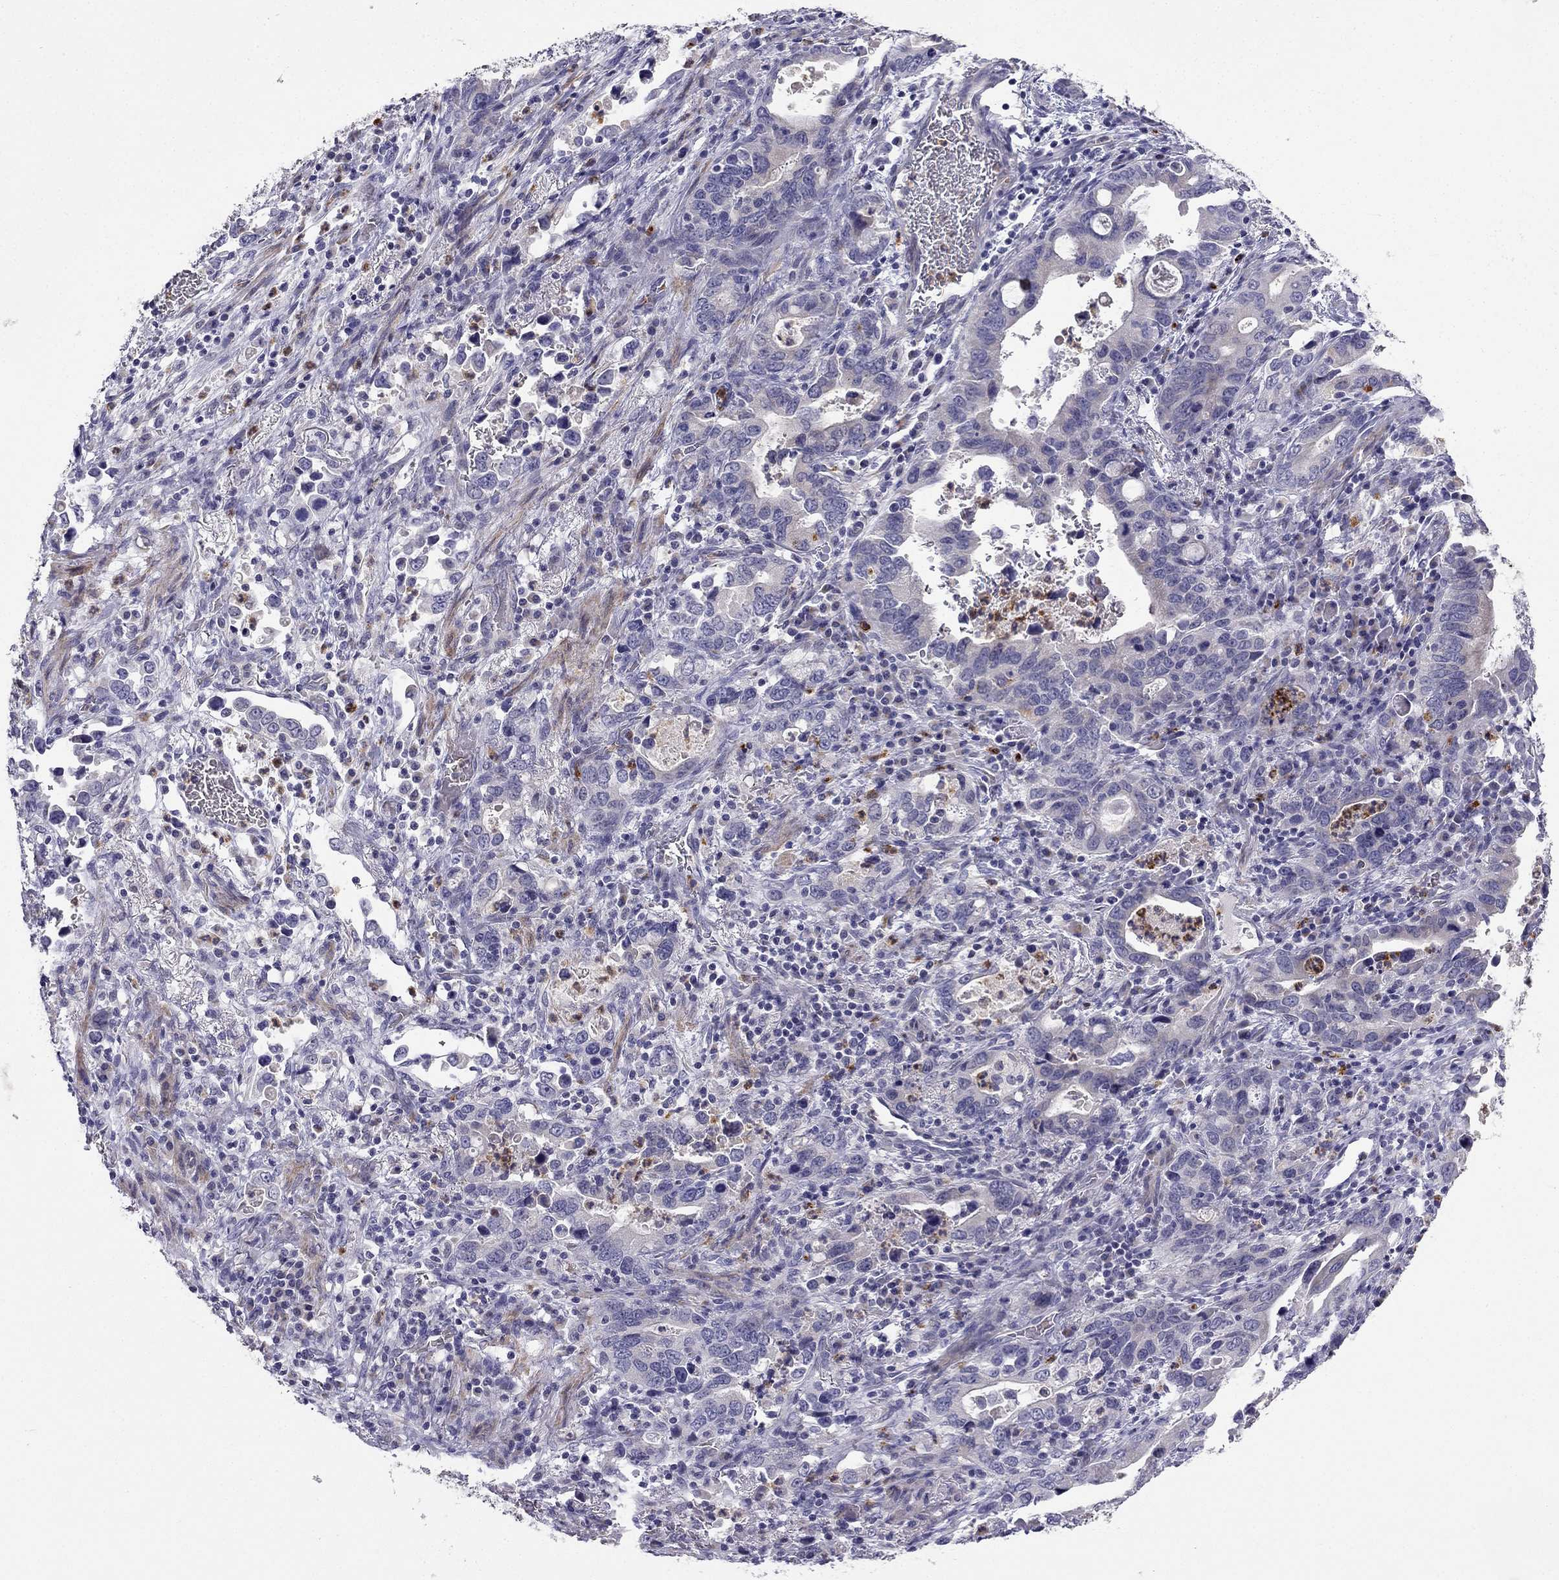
{"staining": {"intensity": "negative", "quantity": "none", "location": "none"}, "tissue": "stomach cancer", "cell_type": "Tumor cells", "image_type": "cancer", "snomed": [{"axis": "morphology", "description": "Adenocarcinoma, NOS"}, {"axis": "topography", "description": "Stomach, upper"}], "caption": "Immunohistochemistry (IHC) of adenocarcinoma (stomach) shows no positivity in tumor cells.", "gene": "C16orf89", "patient": {"sex": "male", "age": 74}}